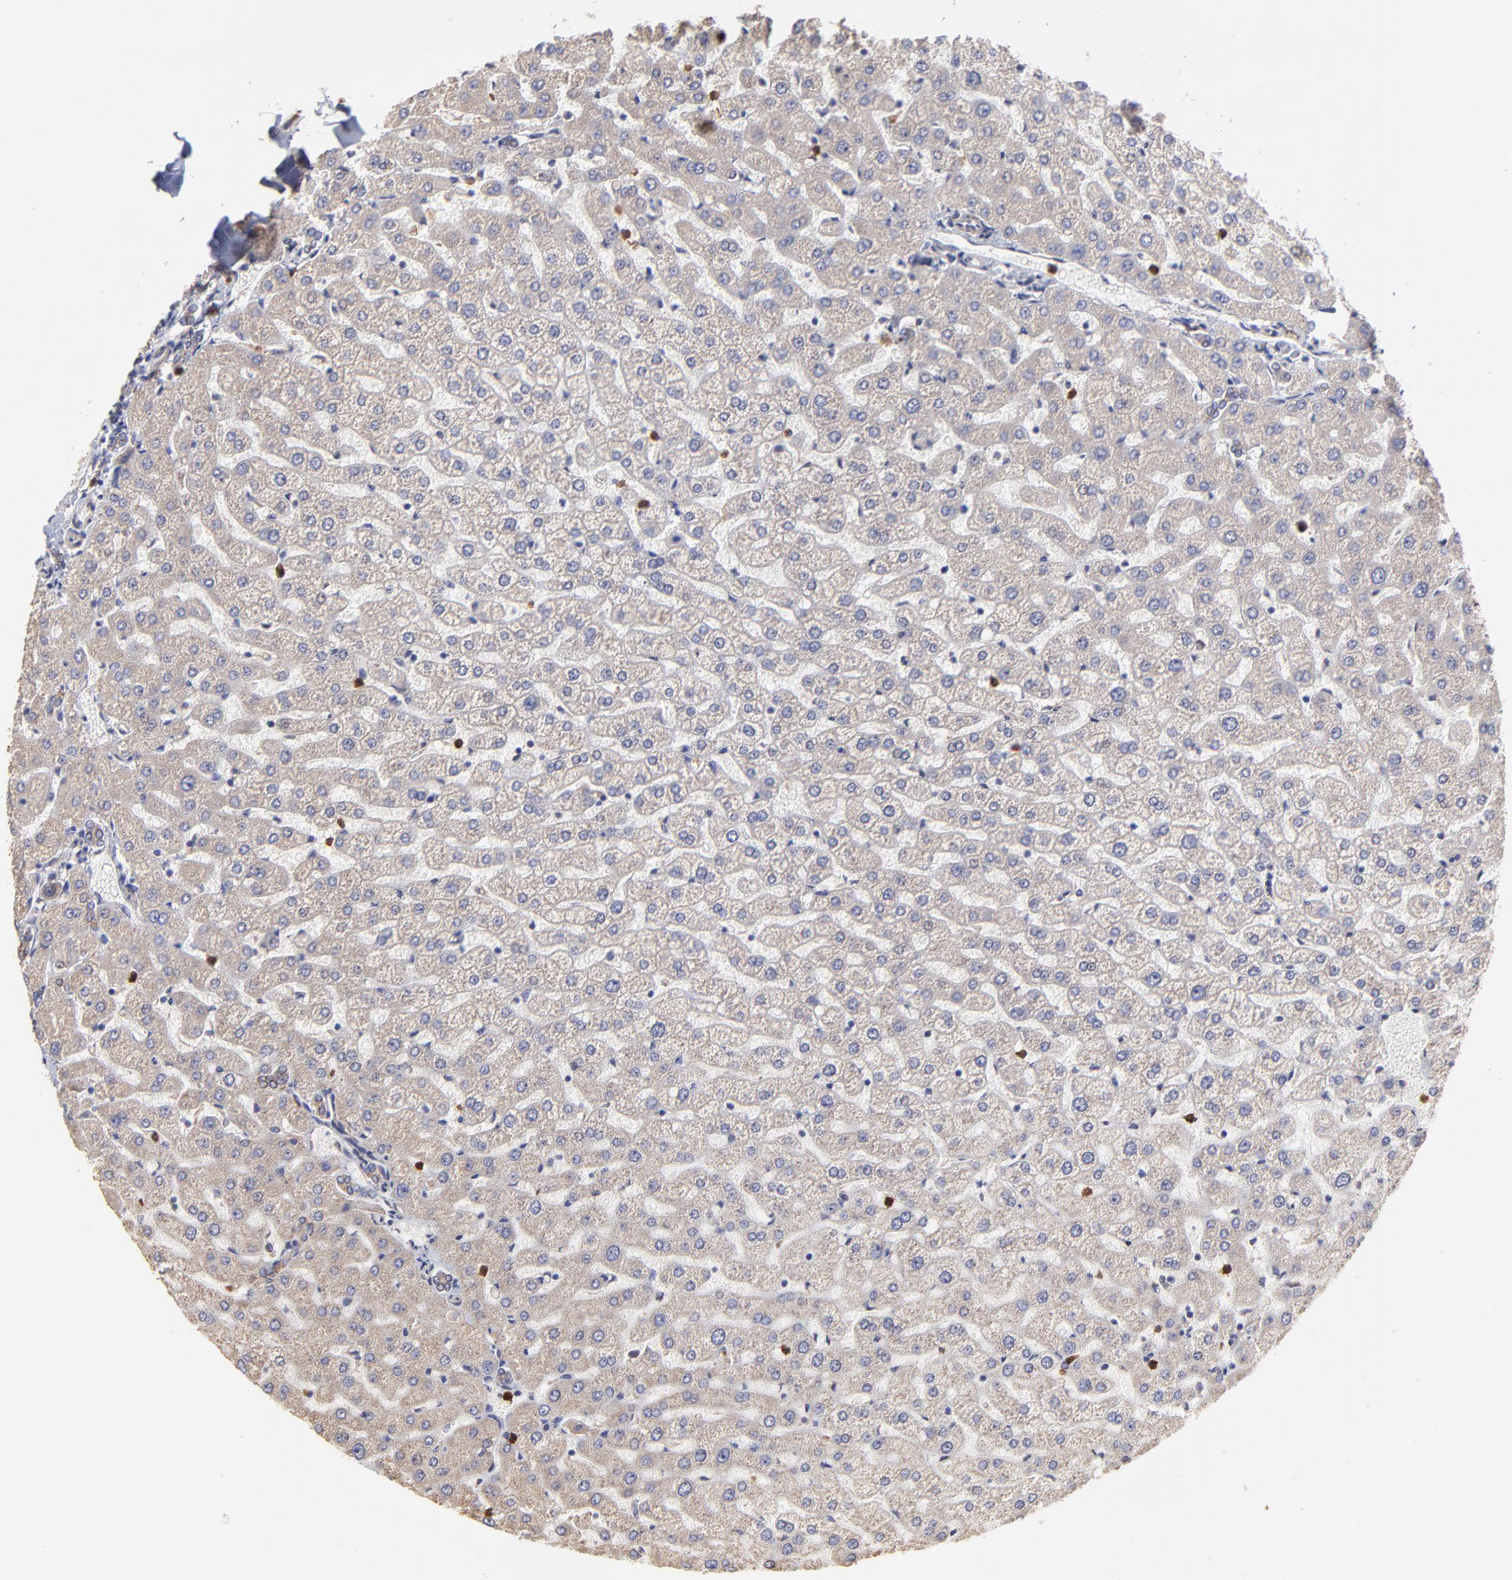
{"staining": {"intensity": "moderate", "quantity": "25%-75%", "location": "cytoplasmic/membranous"}, "tissue": "liver", "cell_type": "Cholangiocytes", "image_type": "normal", "snomed": [{"axis": "morphology", "description": "Normal tissue, NOS"}, {"axis": "morphology", "description": "Fibrosis, NOS"}, {"axis": "topography", "description": "Liver"}], "caption": "Approximately 25%-75% of cholangiocytes in unremarkable human liver exhibit moderate cytoplasmic/membranous protein staining as visualized by brown immunohistochemical staining.", "gene": "PFKM", "patient": {"sex": "female", "age": 29}}